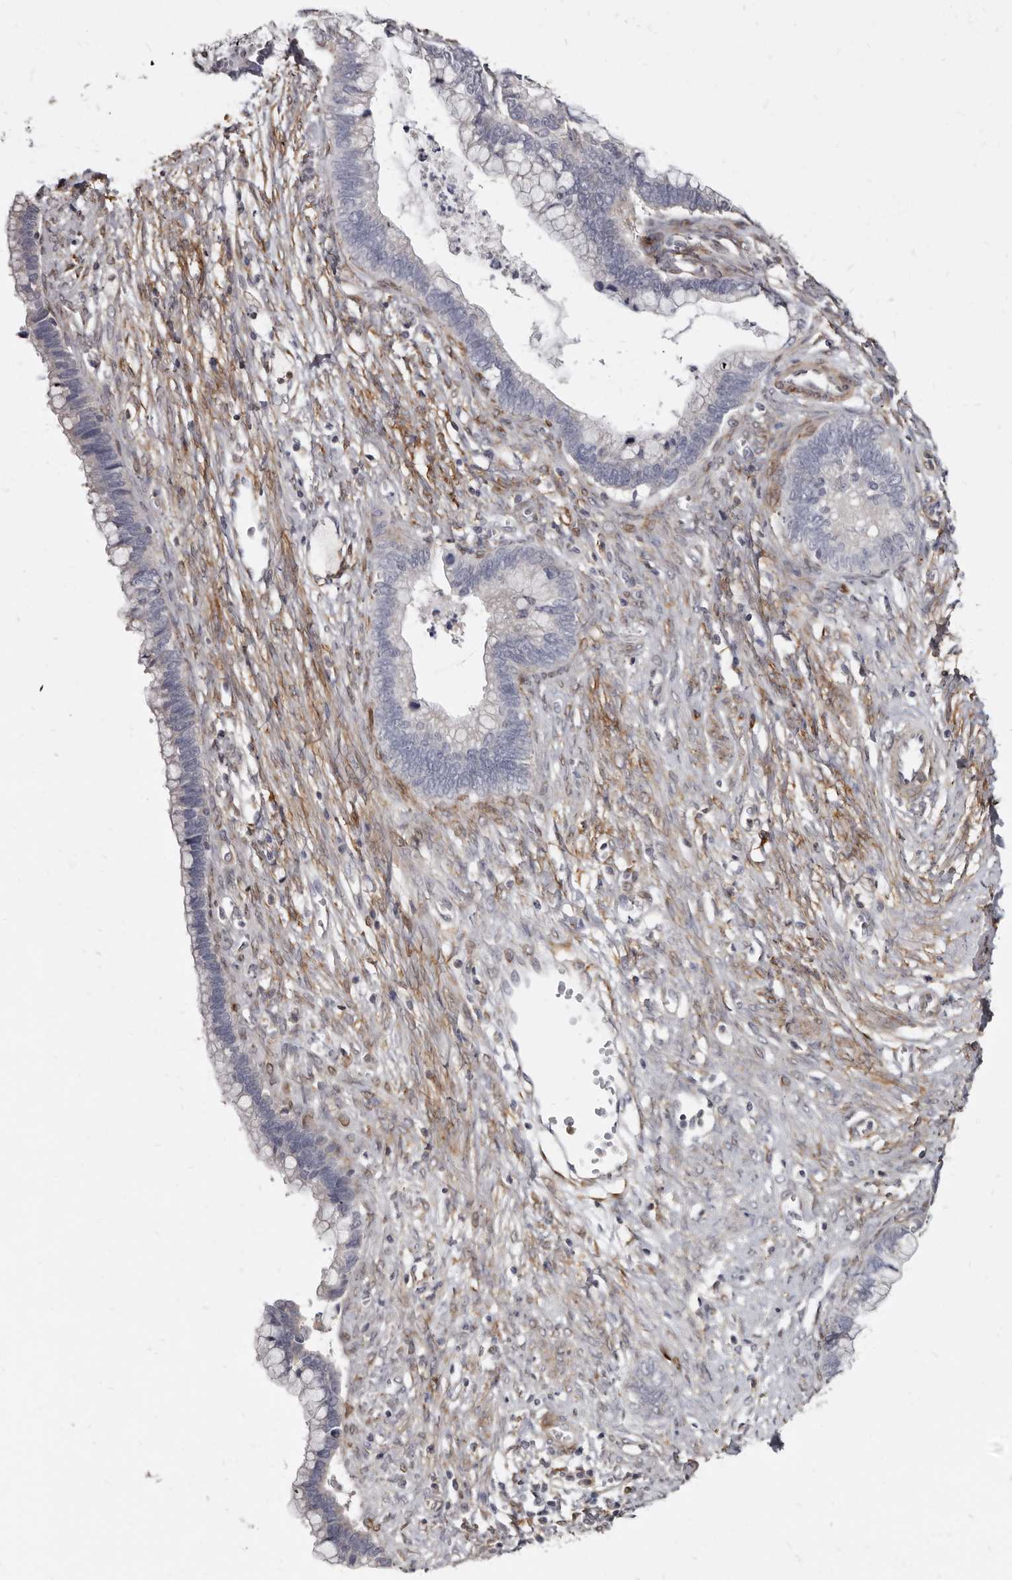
{"staining": {"intensity": "negative", "quantity": "none", "location": "none"}, "tissue": "cervical cancer", "cell_type": "Tumor cells", "image_type": "cancer", "snomed": [{"axis": "morphology", "description": "Adenocarcinoma, NOS"}, {"axis": "topography", "description": "Cervix"}], "caption": "IHC of cervical adenocarcinoma shows no positivity in tumor cells.", "gene": "MRGPRF", "patient": {"sex": "female", "age": 44}}